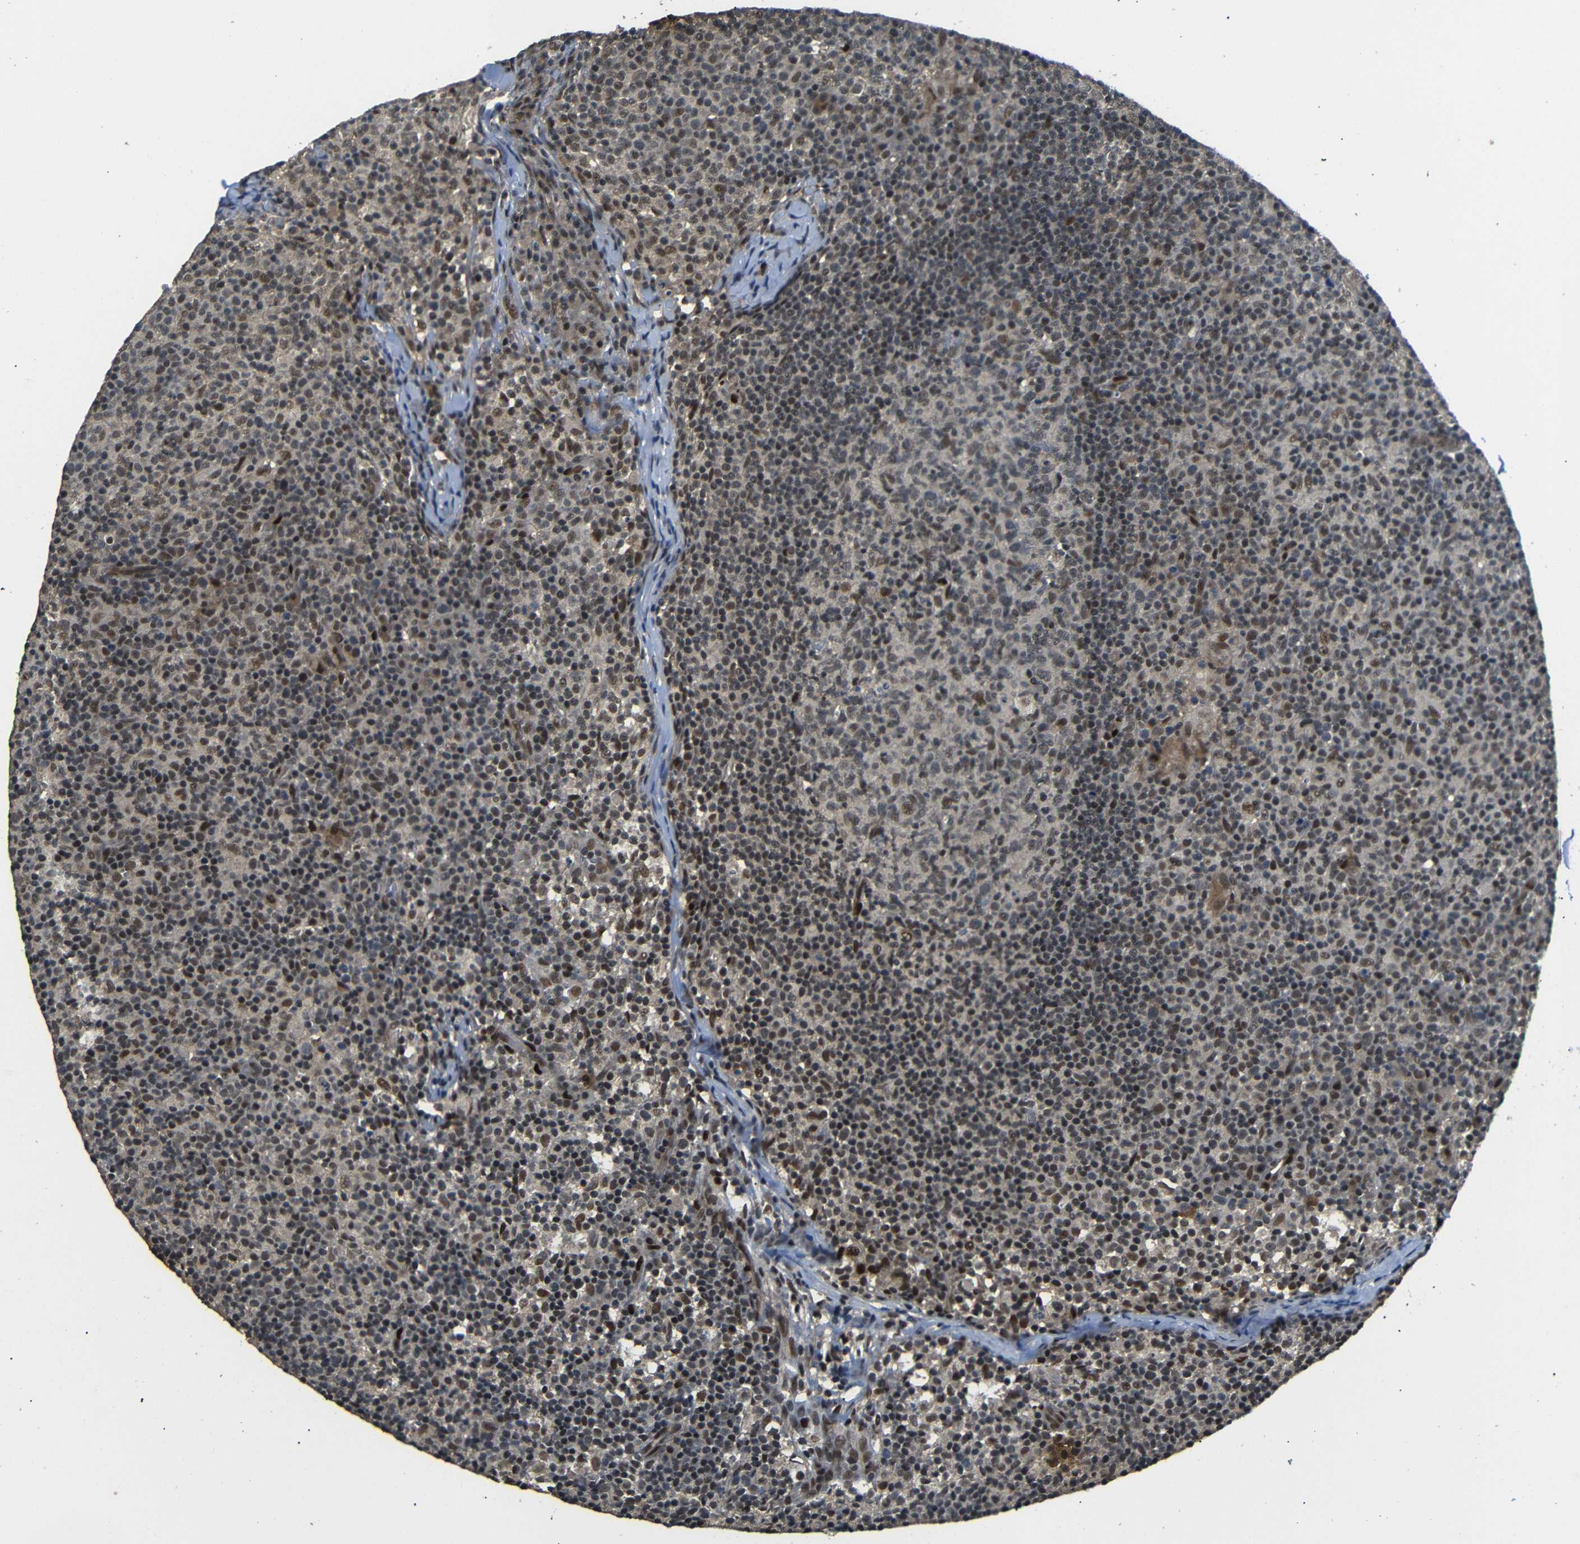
{"staining": {"intensity": "moderate", "quantity": "25%-75%", "location": "cytoplasmic/membranous,nuclear"}, "tissue": "lymph node", "cell_type": "Germinal center cells", "image_type": "normal", "snomed": [{"axis": "morphology", "description": "Normal tissue, NOS"}, {"axis": "morphology", "description": "Inflammation, NOS"}, {"axis": "topography", "description": "Lymph node"}], "caption": "DAB (3,3'-diaminobenzidine) immunohistochemical staining of unremarkable lymph node demonstrates moderate cytoplasmic/membranous,nuclear protein expression in about 25%-75% of germinal center cells. (DAB IHC, brown staining for protein, blue staining for nuclei).", "gene": "TBX2", "patient": {"sex": "male", "age": 55}}